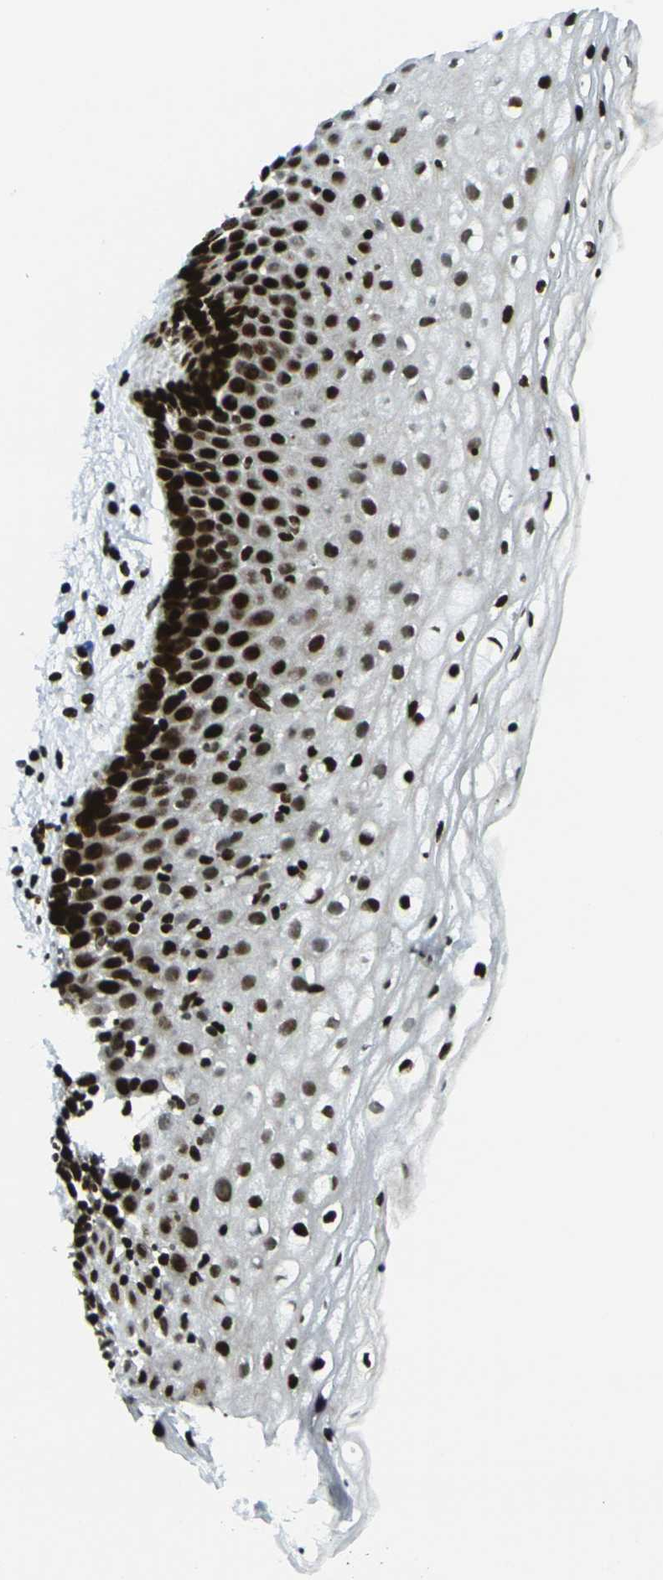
{"staining": {"intensity": "strong", "quantity": ">75%", "location": "cytoplasmic/membranous,nuclear"}, "tissue": "vagina", "cell_type": "Squamous epithelial cells", "image_type": "normal", "snomed": [{"axis": "morphology", "description": "Normal tissue, NOS"}, {"axis": "topography", "description": "Vagina"}], "caption": "Immunohistochemistry image of unremarkable vagina: vagina stained using immunohistochemistry shows high levels of strong protein expression localized specifically in the cytoplasmic/membranous,nuclear of squamous epithelial cells, appearing as a cytoplasmic/membranous,nuclear brown color.", "gene": "H3", "patient": {"sex": "female", "age": 44}}